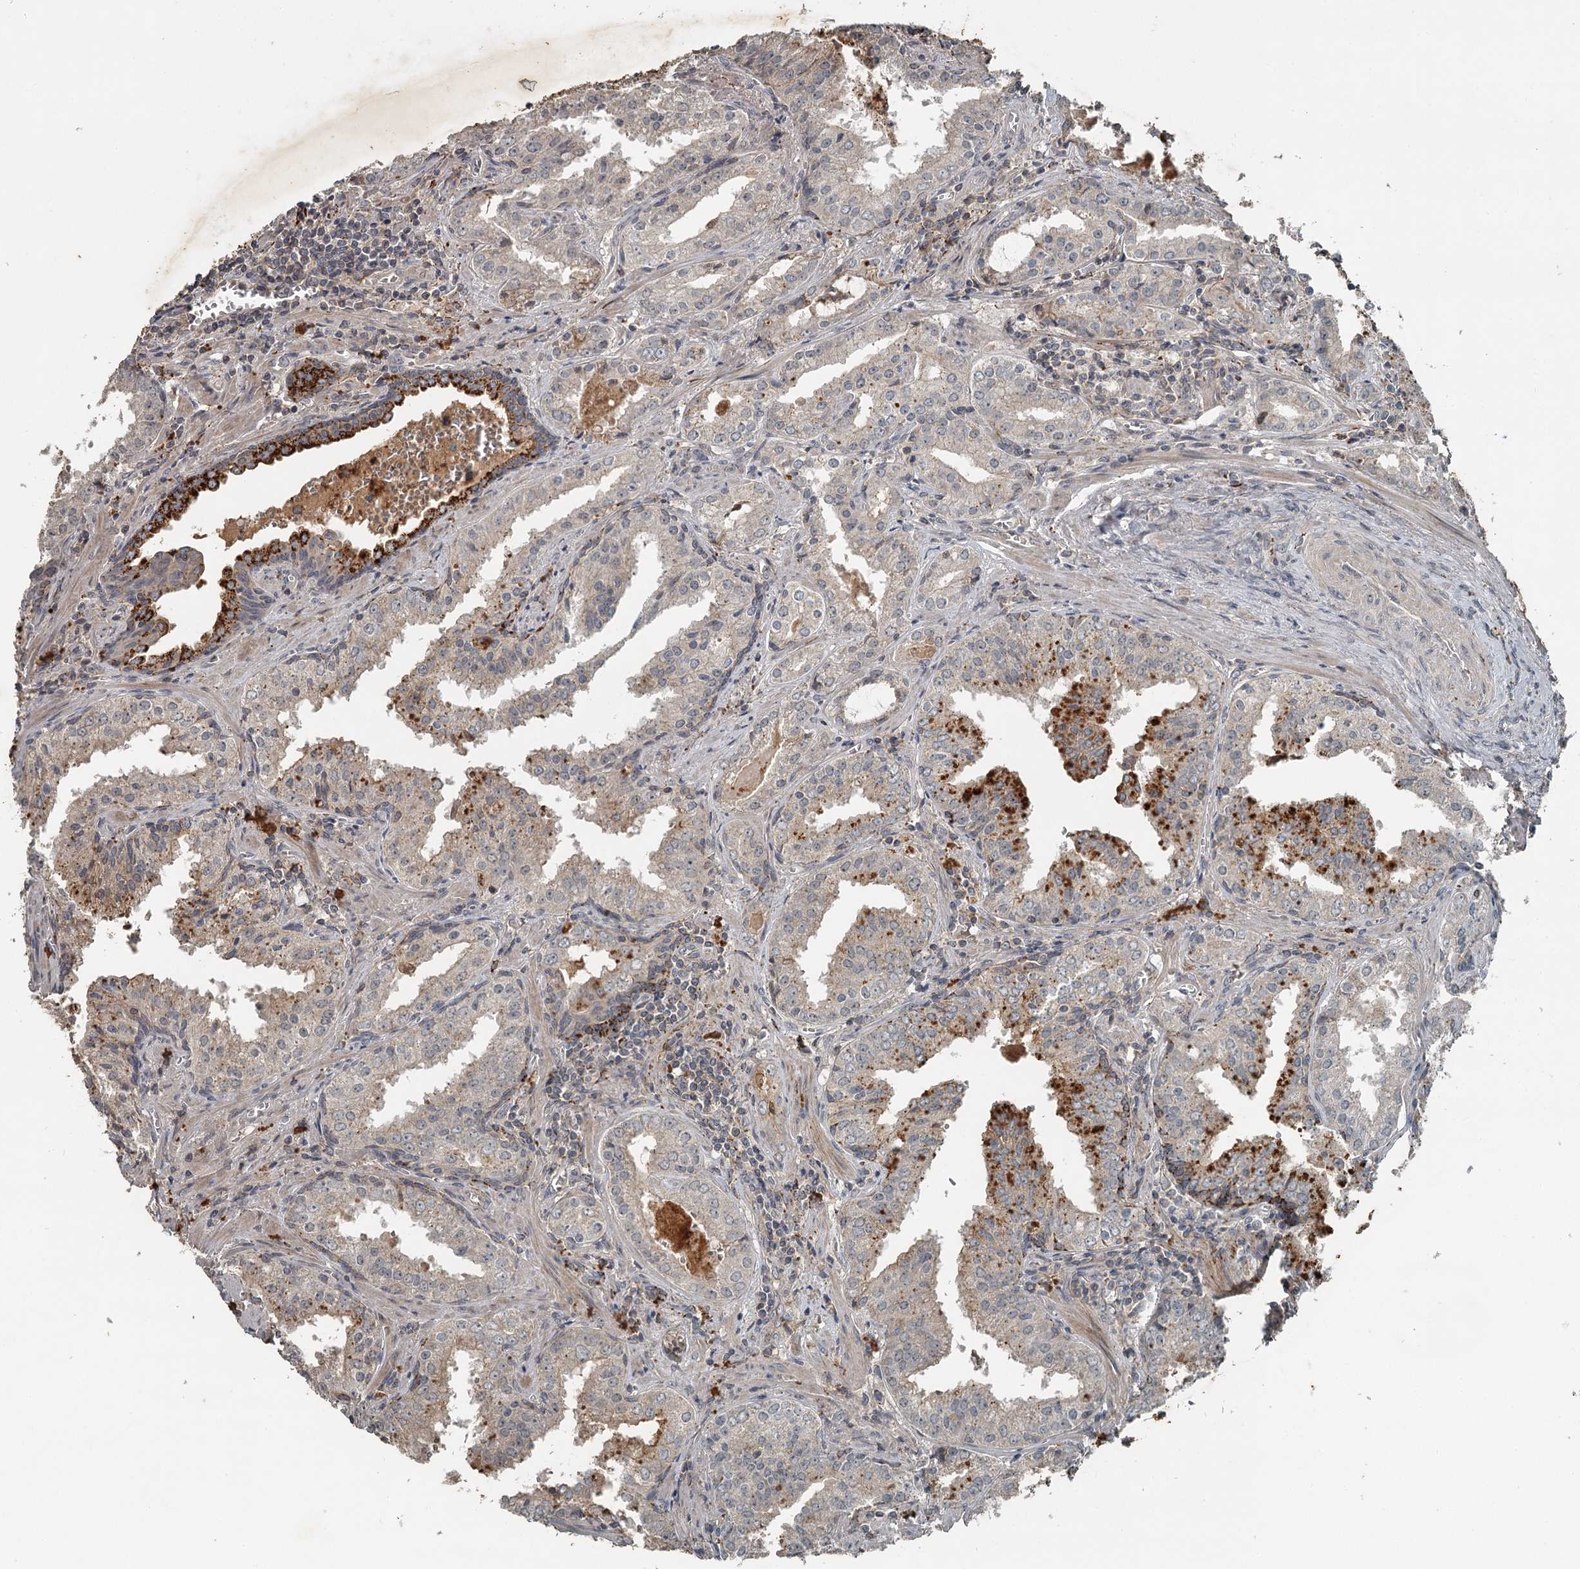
{"staining": {"intensity": "moderate", "quantity": "25%-75%", "location": "cytoplasmic/membranous"}, "tissue": "prostate cancer", "cell_type": "Tumor cells", "image_type": "cancer", "snomed": [{"axis": "morphology", "description": "Adenocarcinoma, High grade"}, {"axis": "topography", "description": "Prostate"}], "caption": "IHC image of neoplastic tissue: prostate cancer stained using immunohistochemistry (IHC) displays medium levels of moderate protein expression localized specifically in the cytoplasmic/membranous of tumor cells, appearing as a cytoplasmic/membranous brown color.", "gene": "SLC39A8", "patient": {"sex": "male", "age": 68}}